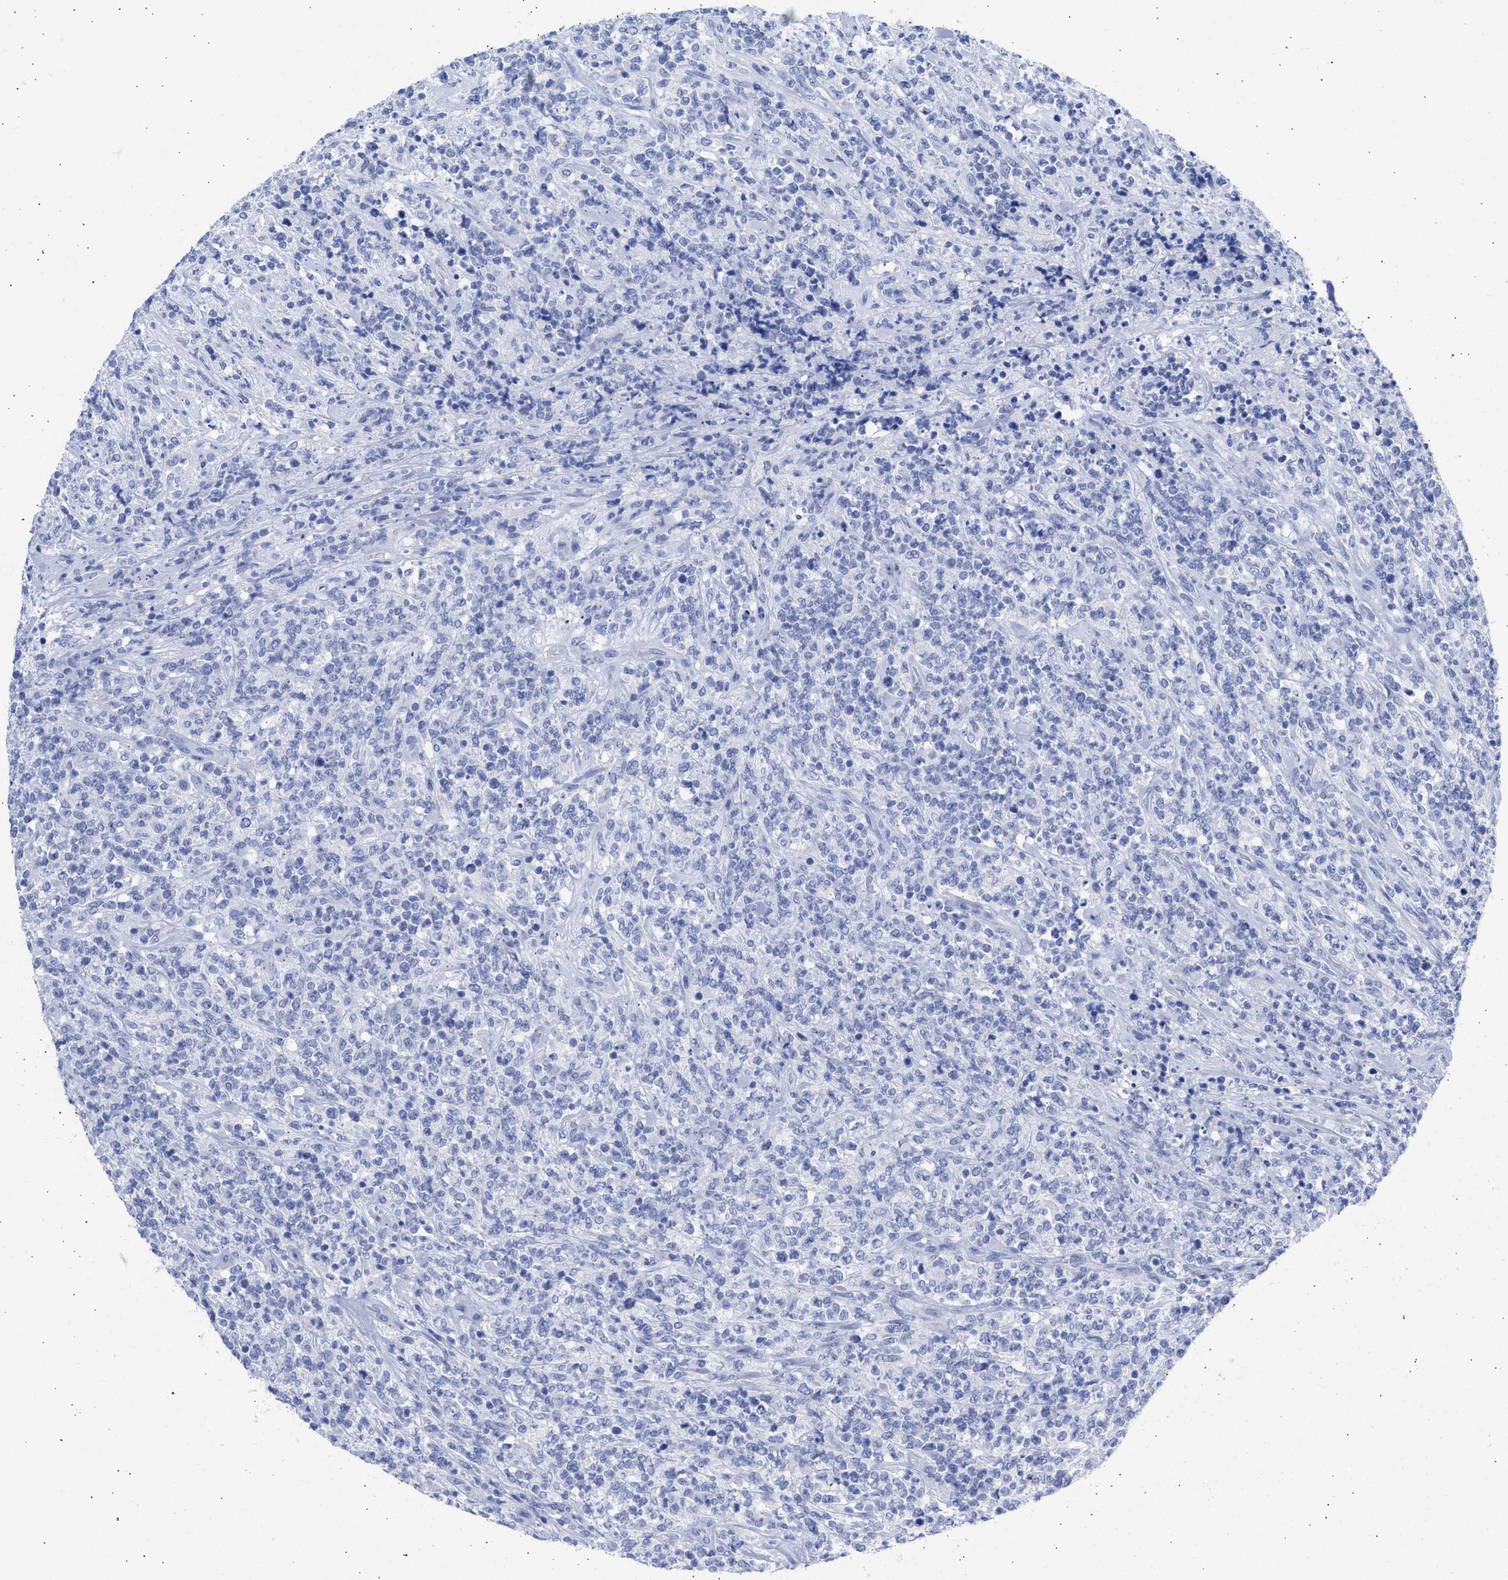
{"staining": {"intensity": "negative", "quantity": "none", "location": "none"}, "tissue": "lymphoma", "cell_type": "Tumor cells", "image_type": "cancer", "snomed": [{"axis": "morphology", "description": "Malignant lymphoma, non-Hodgkin's type, High grade"}, {"axis": "topography", "description": "Soft tissue"}], "caption": "Tumor cells show no significant protein positivity in lymphoma.", "gene": "NCAM1", "patient": {"sex": "male", "age": 18}}